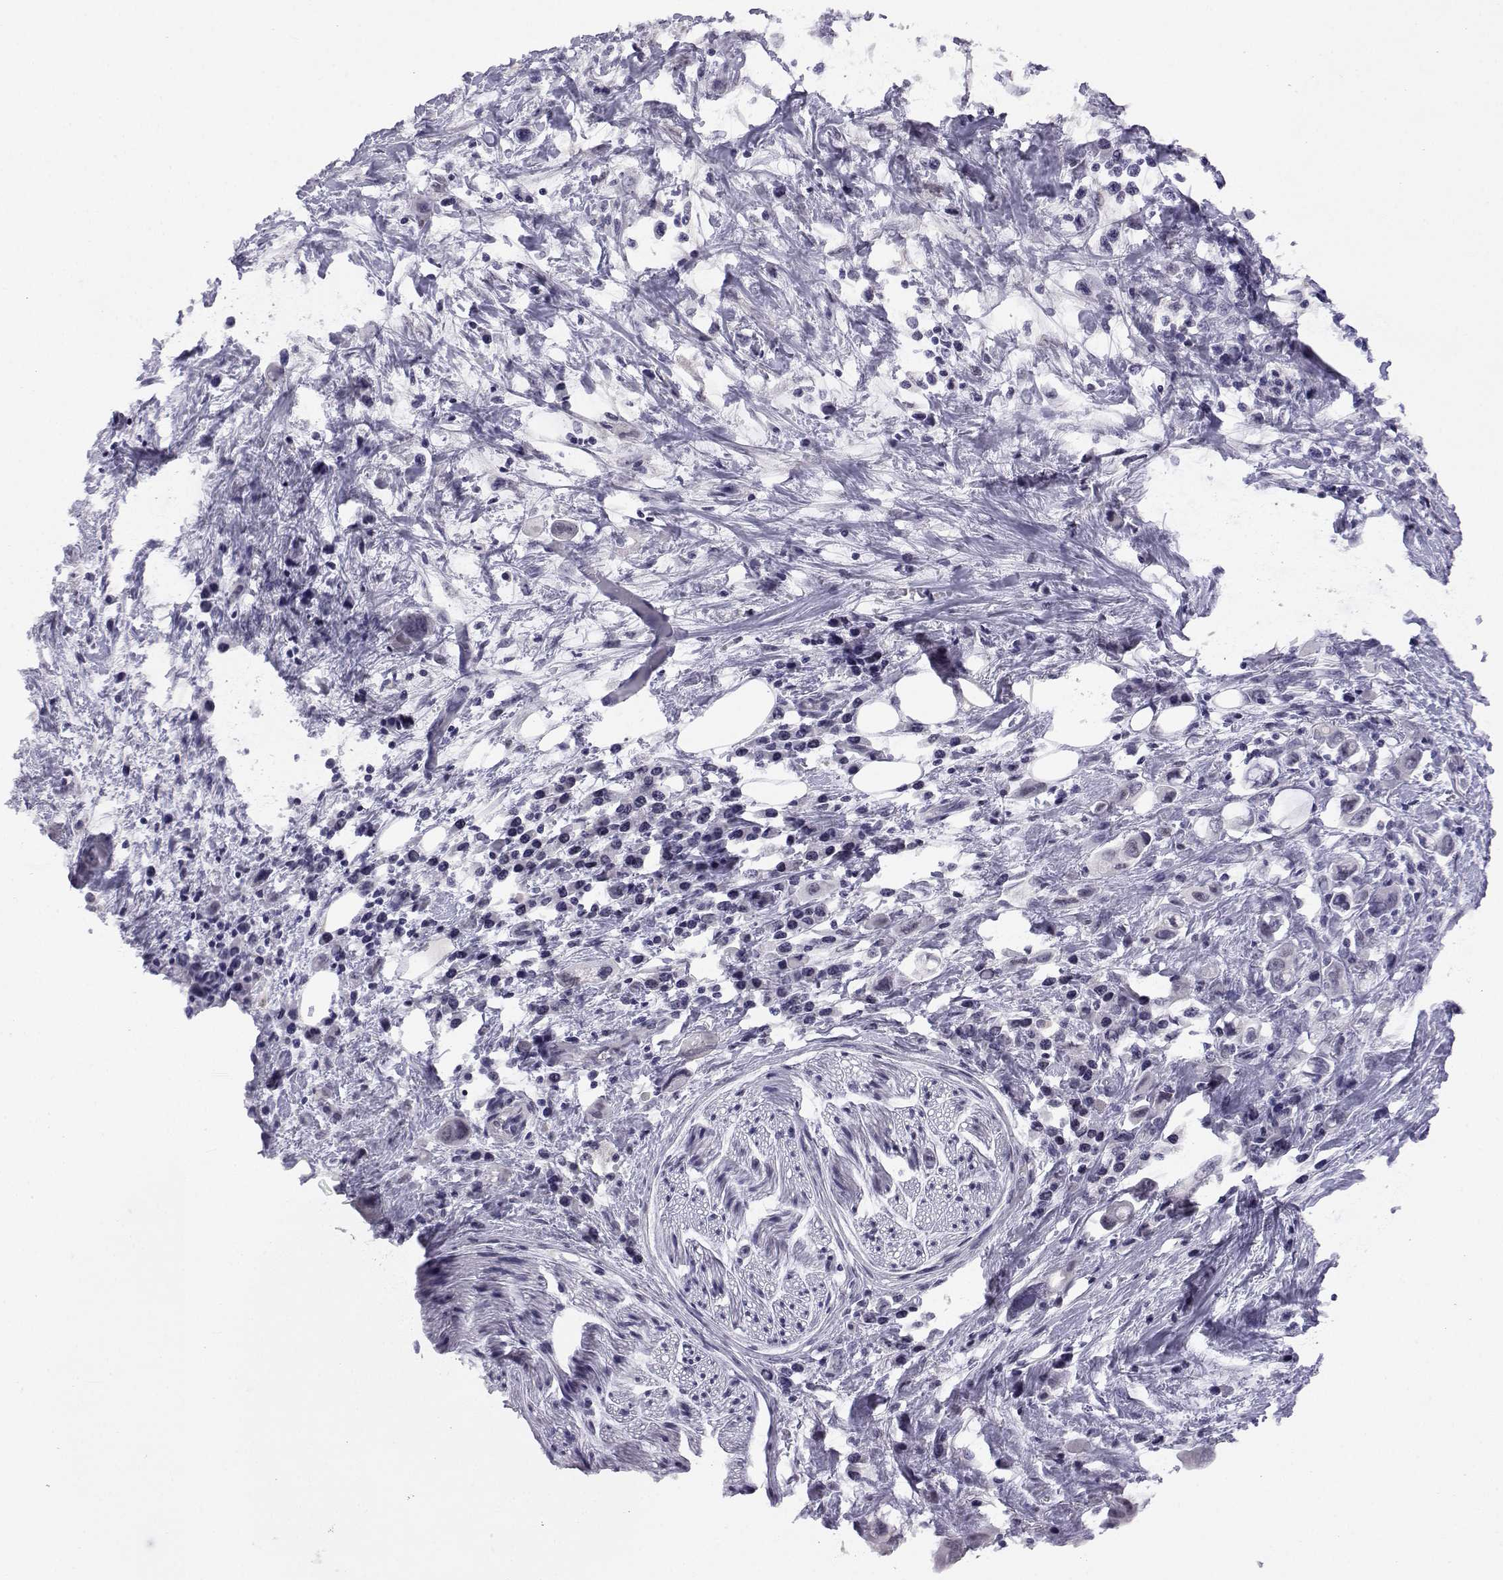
{"staining": {"intensity": "negative", "quantity": "none", "location": "none"}, "tissue": "stomach cancer", "cell_type": "Tumor cells", "image_type": "cancer", "snomed": [{"axis": "morphology", "description": "Adenocarcinoma, NOS"}, {"axis": "topography", "description": "Stomach, upper"}], "caption": "Immunohistochemistry (IHC) image of neoplastic tissue: stomach cancer (adenocarcinoma) stained with DAB (3,3'-diaminobenzidine) reveals no significant protein positivity in tumor cells.", "gene": "MED26", "patient": {"sex": "male", "age": 75}}